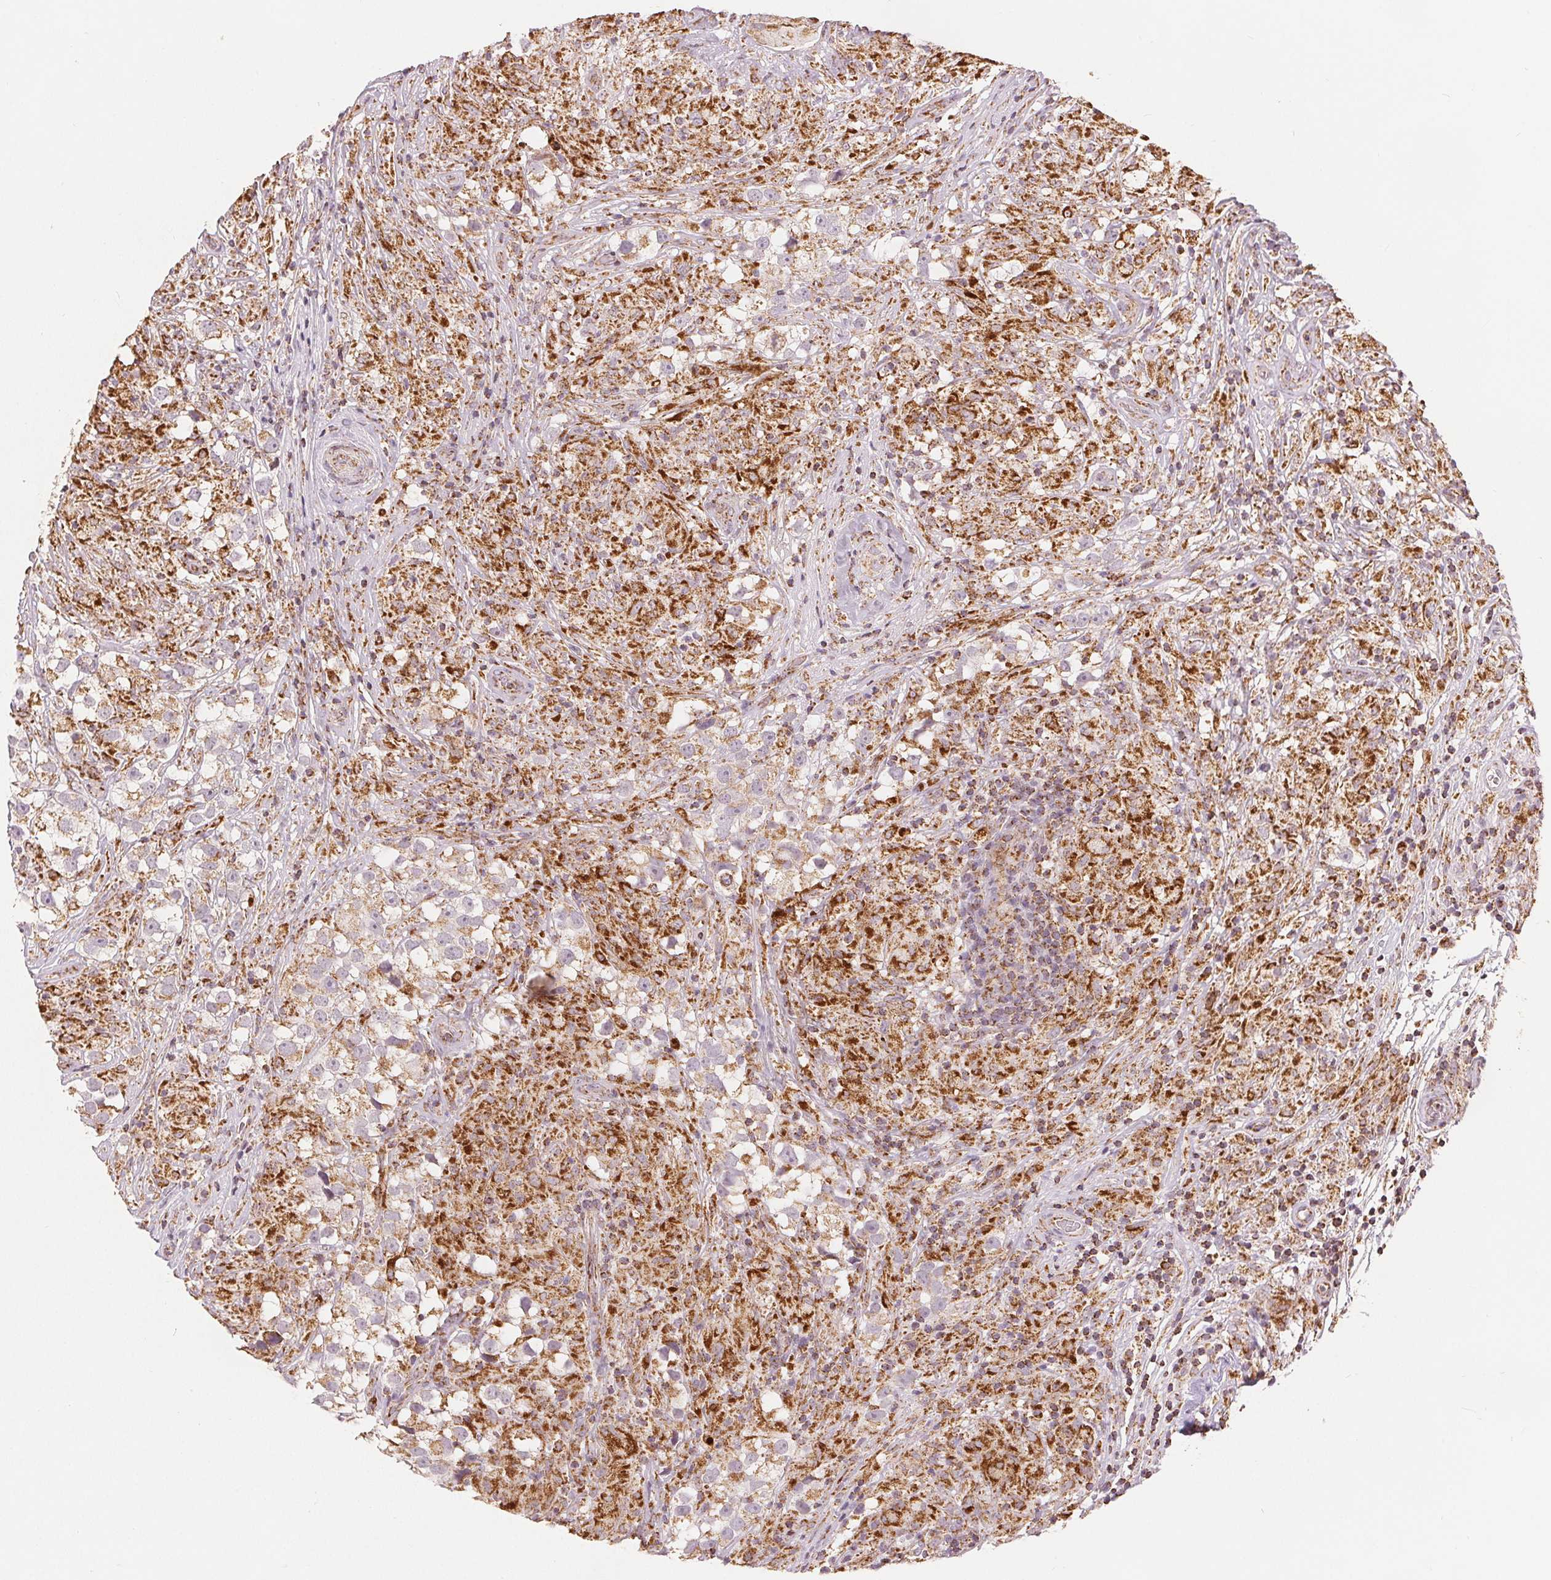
{"staining": {"intensity": "moderate", "quantity": "<25%", "location": "cytoplasmic/membranous"}, "tissue": "testis cancer", "cell_type": "Tumor cells", "image_type": "cancer", "snomed": [{"axis": "morphology", "description": "Seminoma, NOS"}, {"axis": "topography", "description": "Testis"}], "caption": "Immunohistochemical staining of human seminoma (testis) demonstrates low levels of moderate cytoplasmic/membranous protein expression in about <25% of tumor cells. Nuclei are stained in blue.", "gene": "SDHB", "patient": {"sex": "male", "age": 46}}